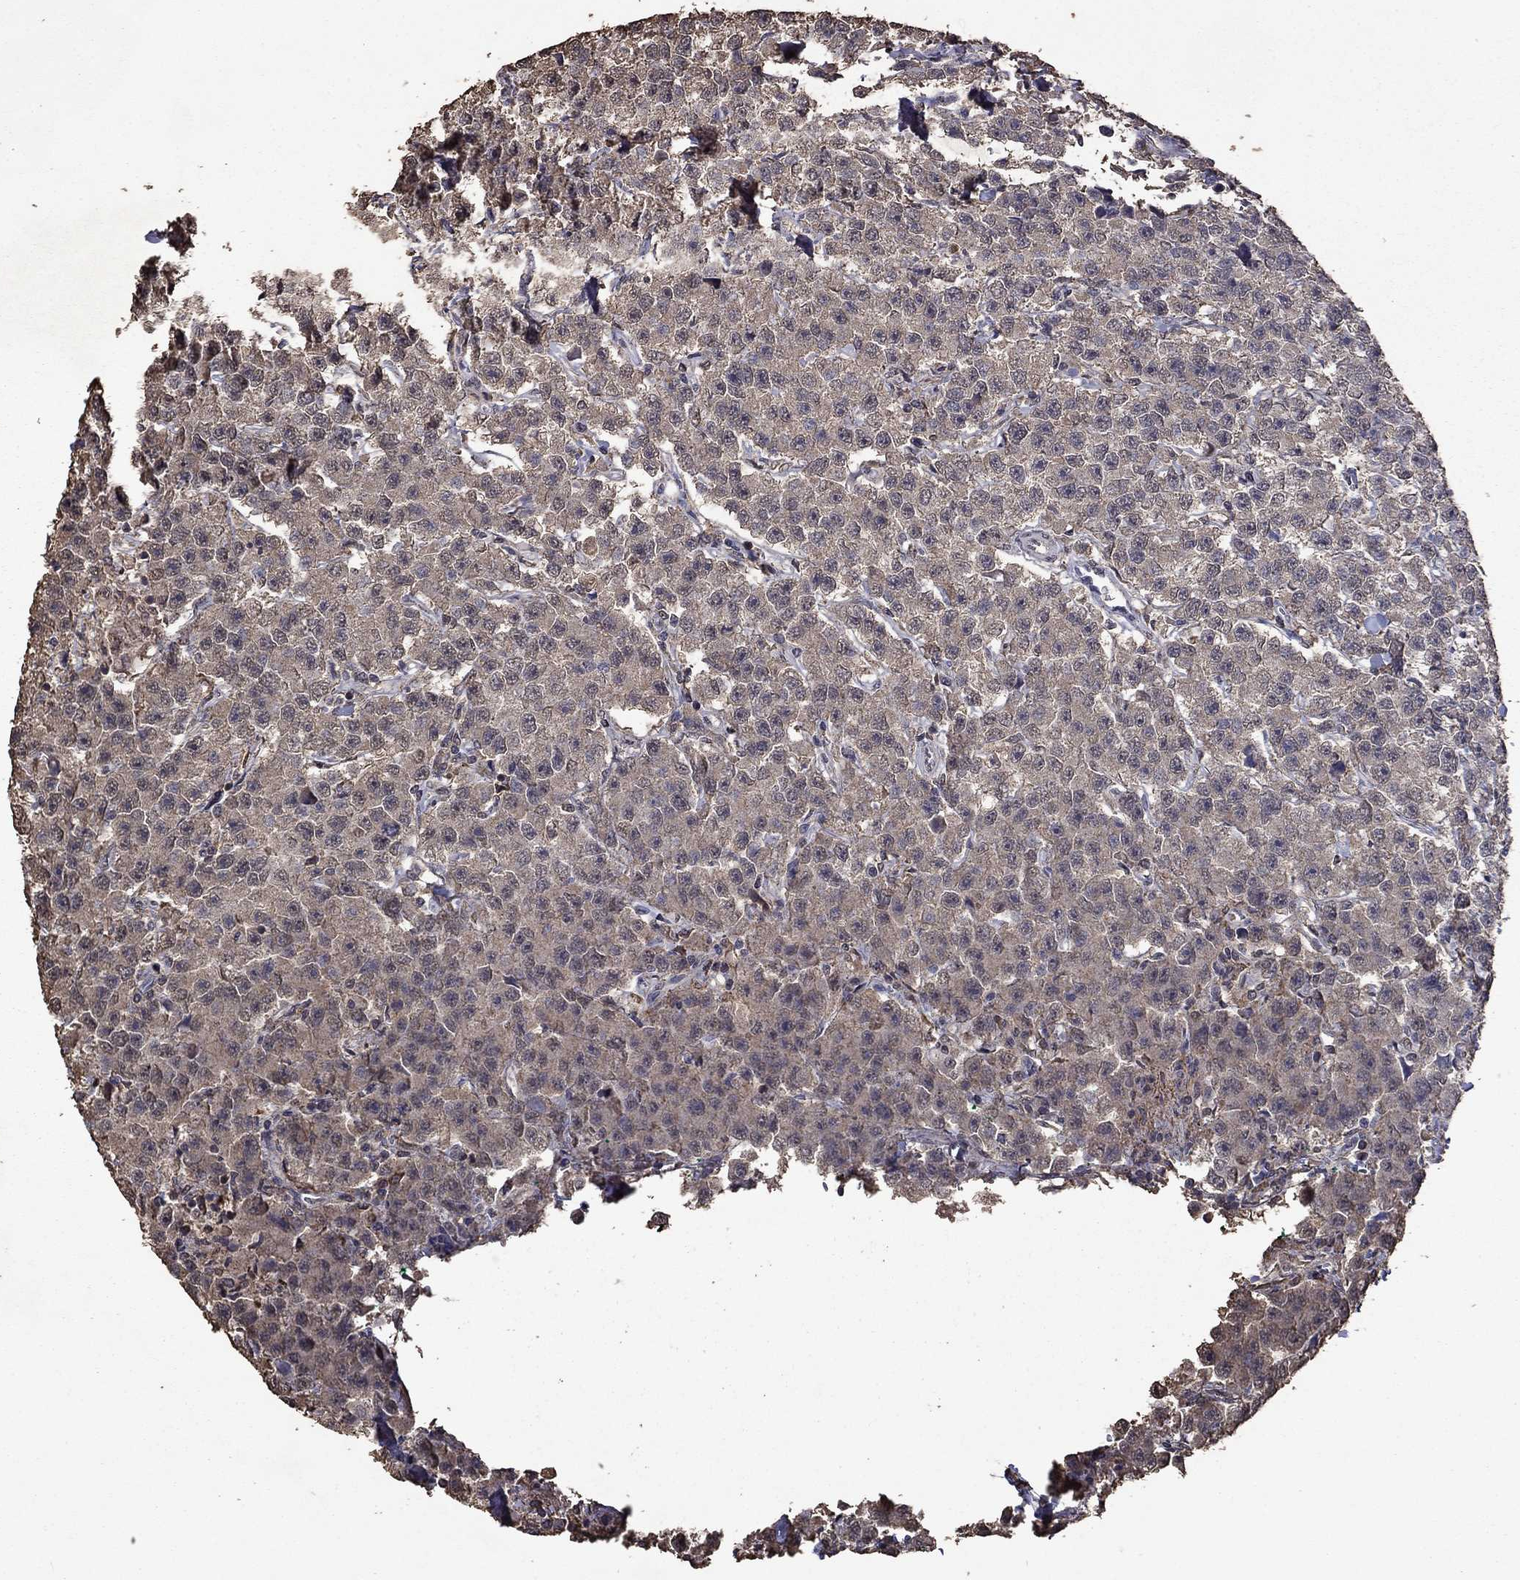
{"staining": {"intensity": "negative", "quantity": "none", "location": "none"}, "tissue": "testis cancer", "cell_type": "Tumor cells", "image_type": "cancer", "snomed": [{"axis": "morphology", "description": "Seminoma, NOS"}, {"axis": "topography", "description": "Testis"}], "caption": "Micrograph shows no protein expression in tumor cells of testis seminoma tissue.", "gene": "SERPINA5", "patient": {"sex": "male", "age": 59}}